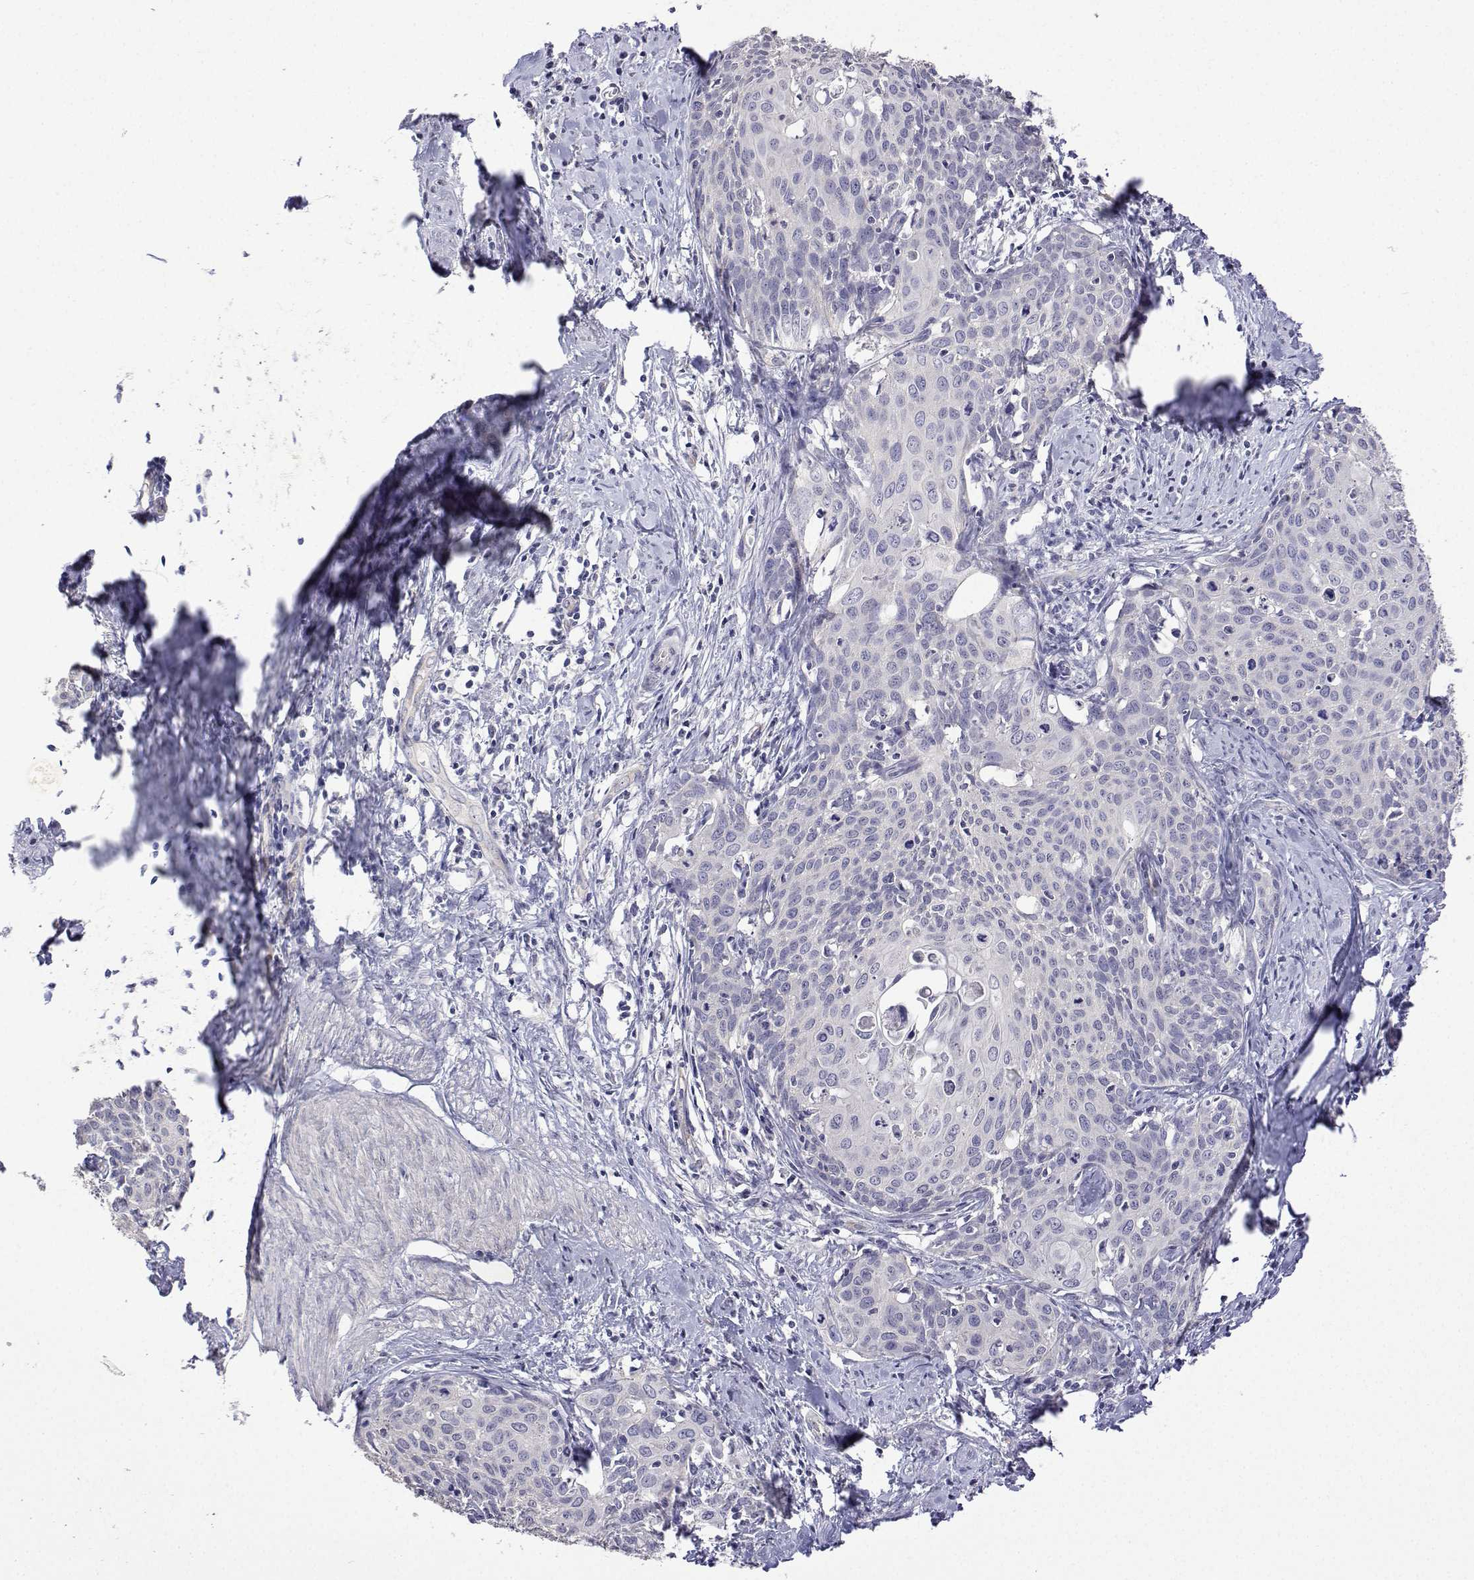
{"staining": {"intensity": "negative", "quantity": "none", "location": "none"}, "tissue": "cervical cancer", "cell_type": "Tumor cells", "image_type": "cancer", "snomed": [{"axis": "morphology", "description": "Squamous cell carcinoma, NOS"}, {"axis": "topography", "description": "Cervix"}], "caption": "High power microscopy micrograph of an immunohistochemistry image of cervical squamous cell carcinoma, revealing no significant expression in tumor cells. The staining was performed using DAB to visualize the protein expression in brown, while the nuclei were stained in blue with hematoxylin (Magnification: 20x).", "gene": "PLCB1", "patient": {"sex": "female", "age": 62}}